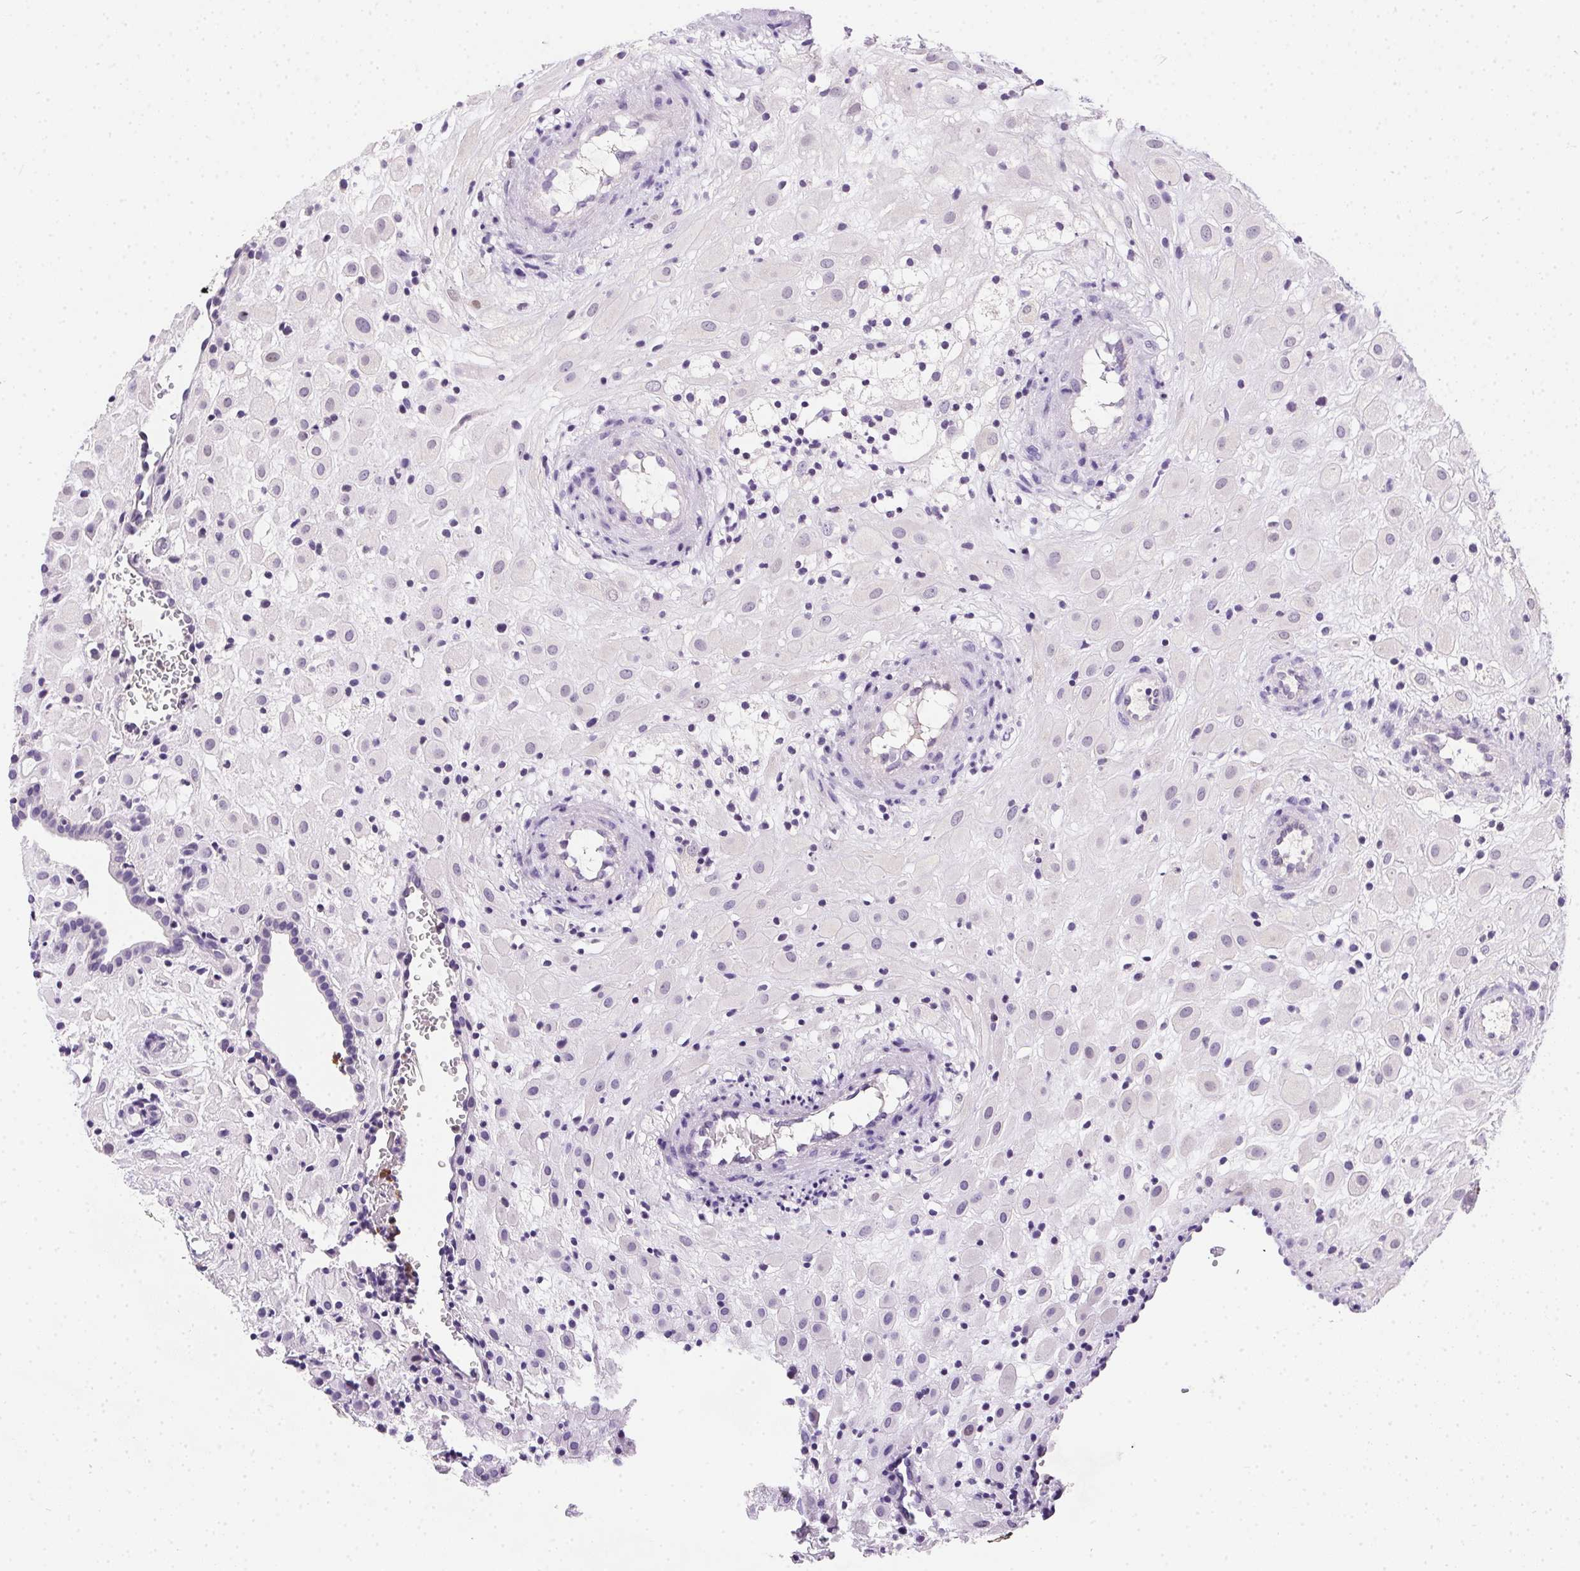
{"staining": {"intensity": "negative", "quantity": "none", "location": "none"}, "tissue": "placenta", "cell_type": "Decidual cells", "image_type": "normal", "snomed": [{"axis": "morphology", "description": "Normal tissue, NOS"}, {"axis": "topography", "description": "Placenta"}], "caption": "DAB (3,3'-diaminobenzidine) immunohistochemical staining of unremarkable human placenta shows no significant expression in decidual cells.", "gene": "SSTR4", "patient": {"sex": "female", "age": 24}}